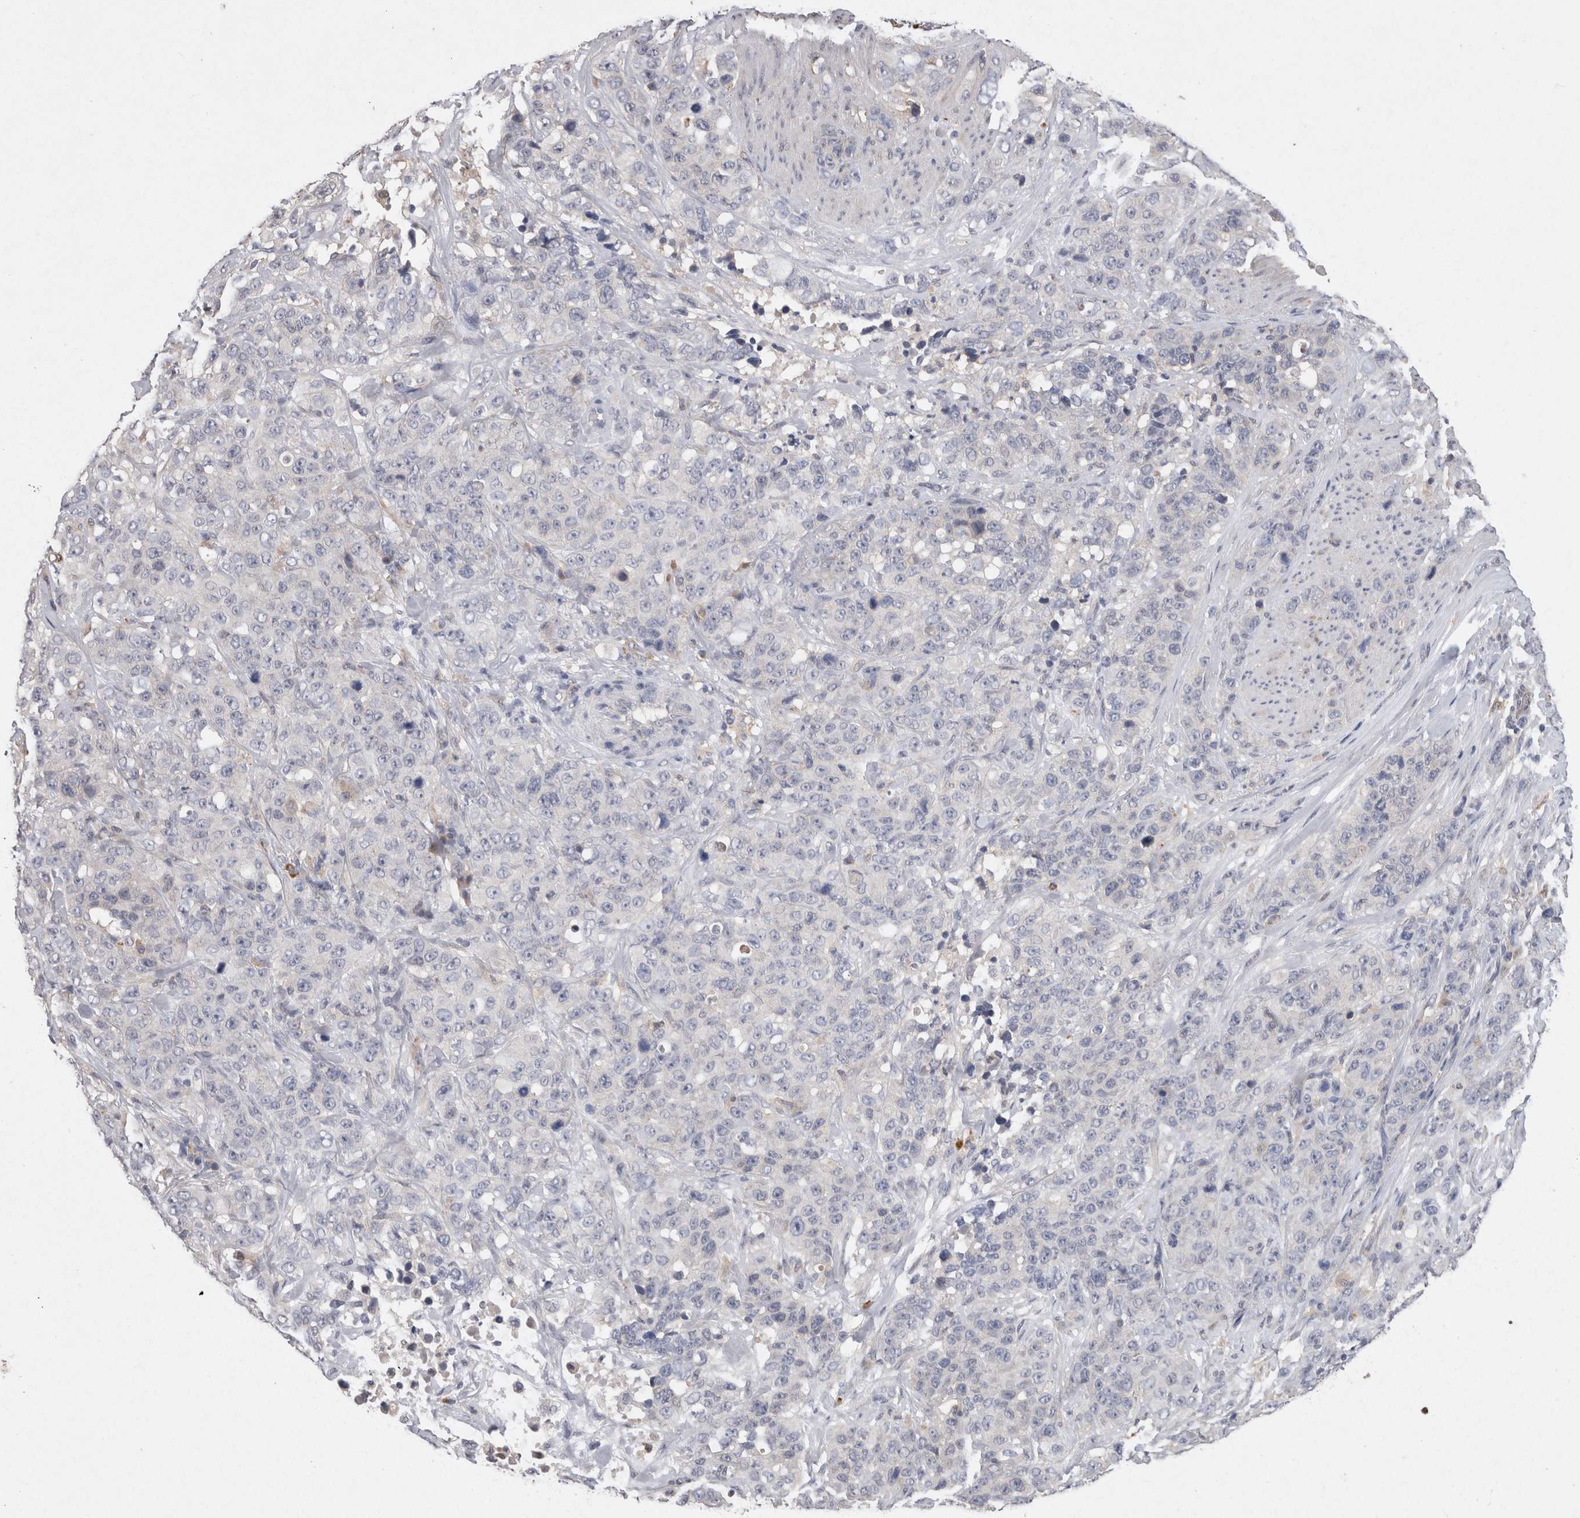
{"staining": {"intensity": "negative", "quantity": "none", "location": "none"}, "tissue": "stomach cancer", "cell_type": "Tumor cells", "image_type": "cancer", "snomed": [{"axis": "morphology", "description": "Adenocarcinoma, NOS"}, {"axis": "topography", "description": "Stomach"}], "caption": "This image is of stomach cancer stained with immunohistochemistry to label a protein in brown with the nuclei are counter-stained blue. There is no expression in tumor cells. (Brightfield microscopy of DAB (3,3'-diaminobenzidine) IHC at high magnification).", "gene": "VSIG4", "patient": {"sex": "male", "age": 48}}